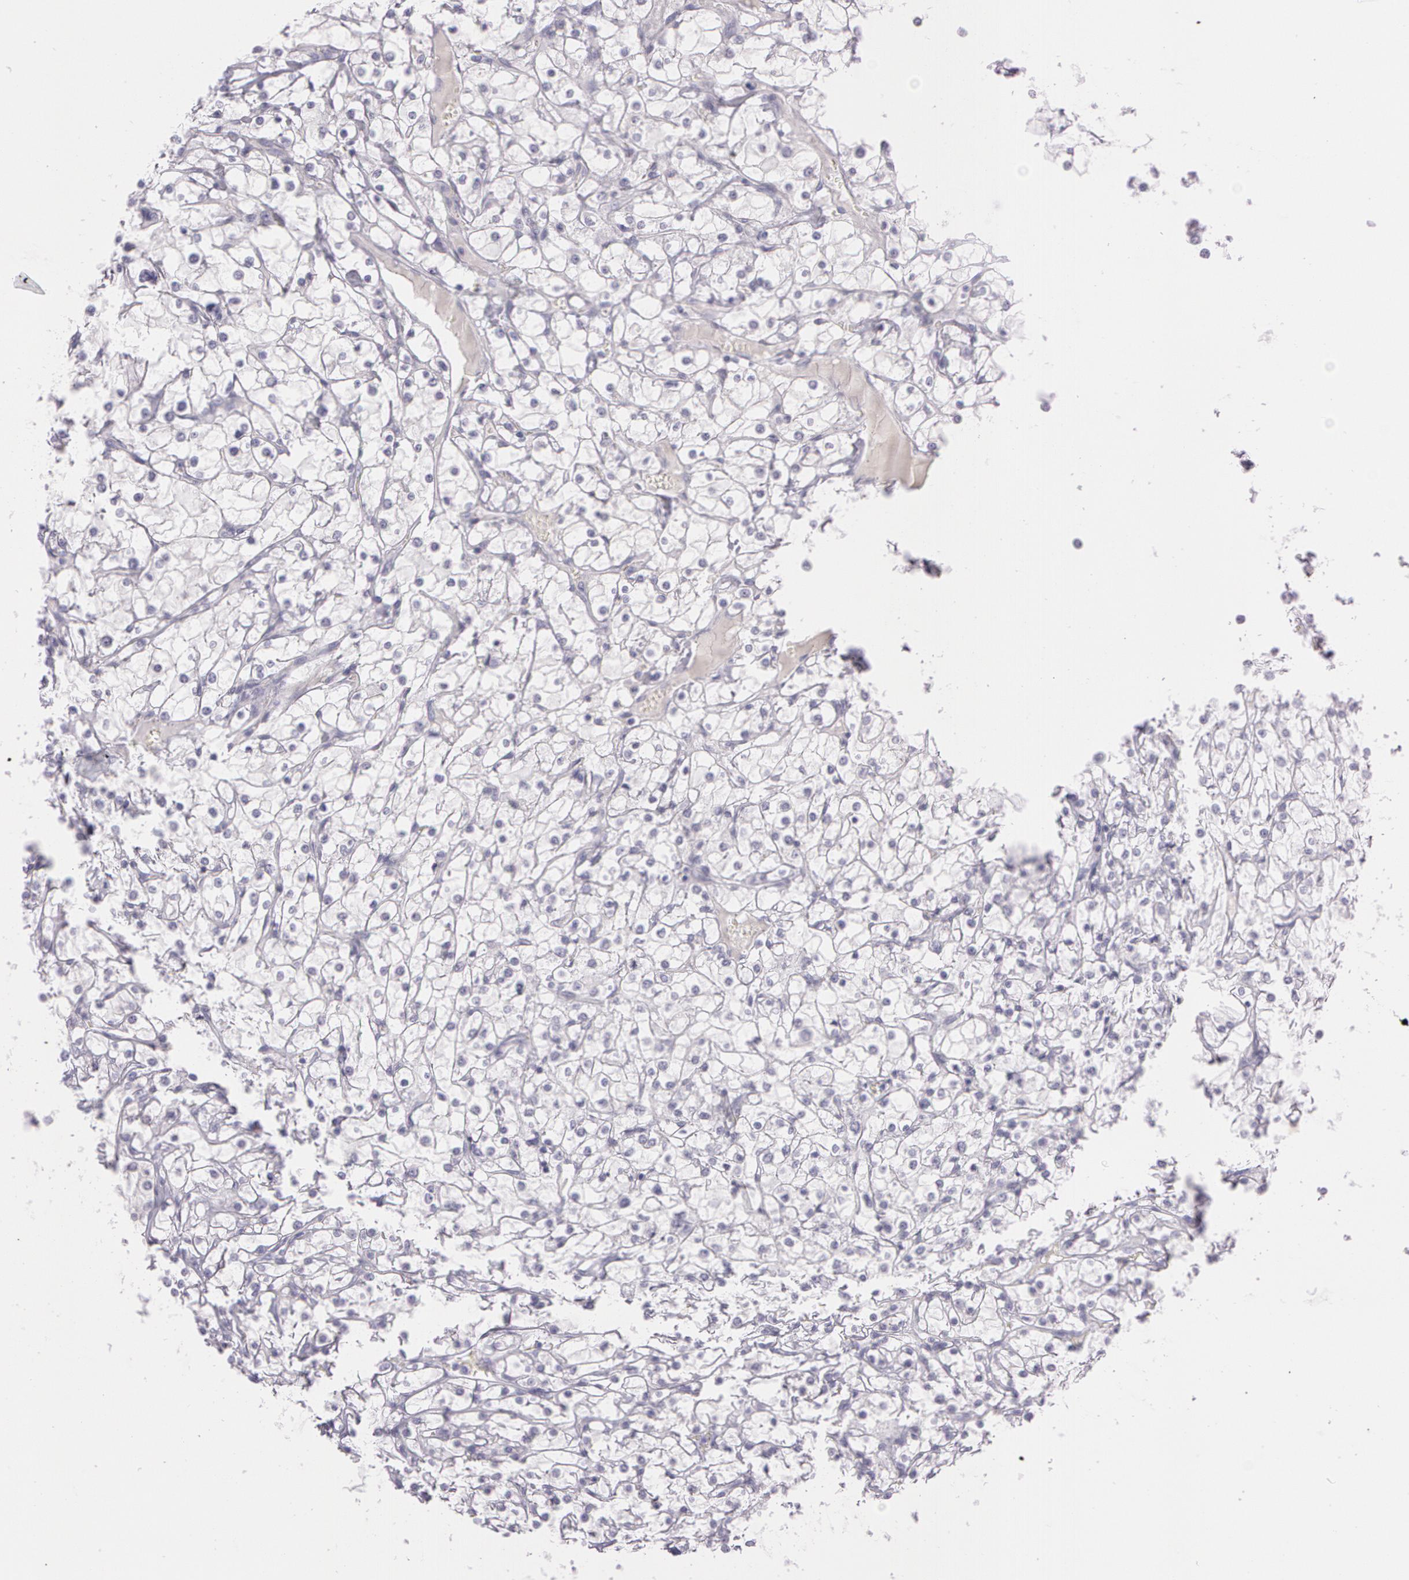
{"staining": {"intensity": "negative", "quantity": "none", "location": "none"}, "tissue": "renal cancer", "cell_type": "Tumor cells", "image_type": "cancer", "snomed": [{"axis": "morphology", "description": "Adenocarcinoma, NOS"}, {"axis": "topography", "description": "Kidney"}], "caption": "The immunohistochemistry (IHC) micrograph has no significant staining in tumor cells of adenocarcinoma (renal) tissue. (DAB immunohistochemistry, high magnification).", "gene": "OTC", "patient": {"sex": "female", "age": 73}}